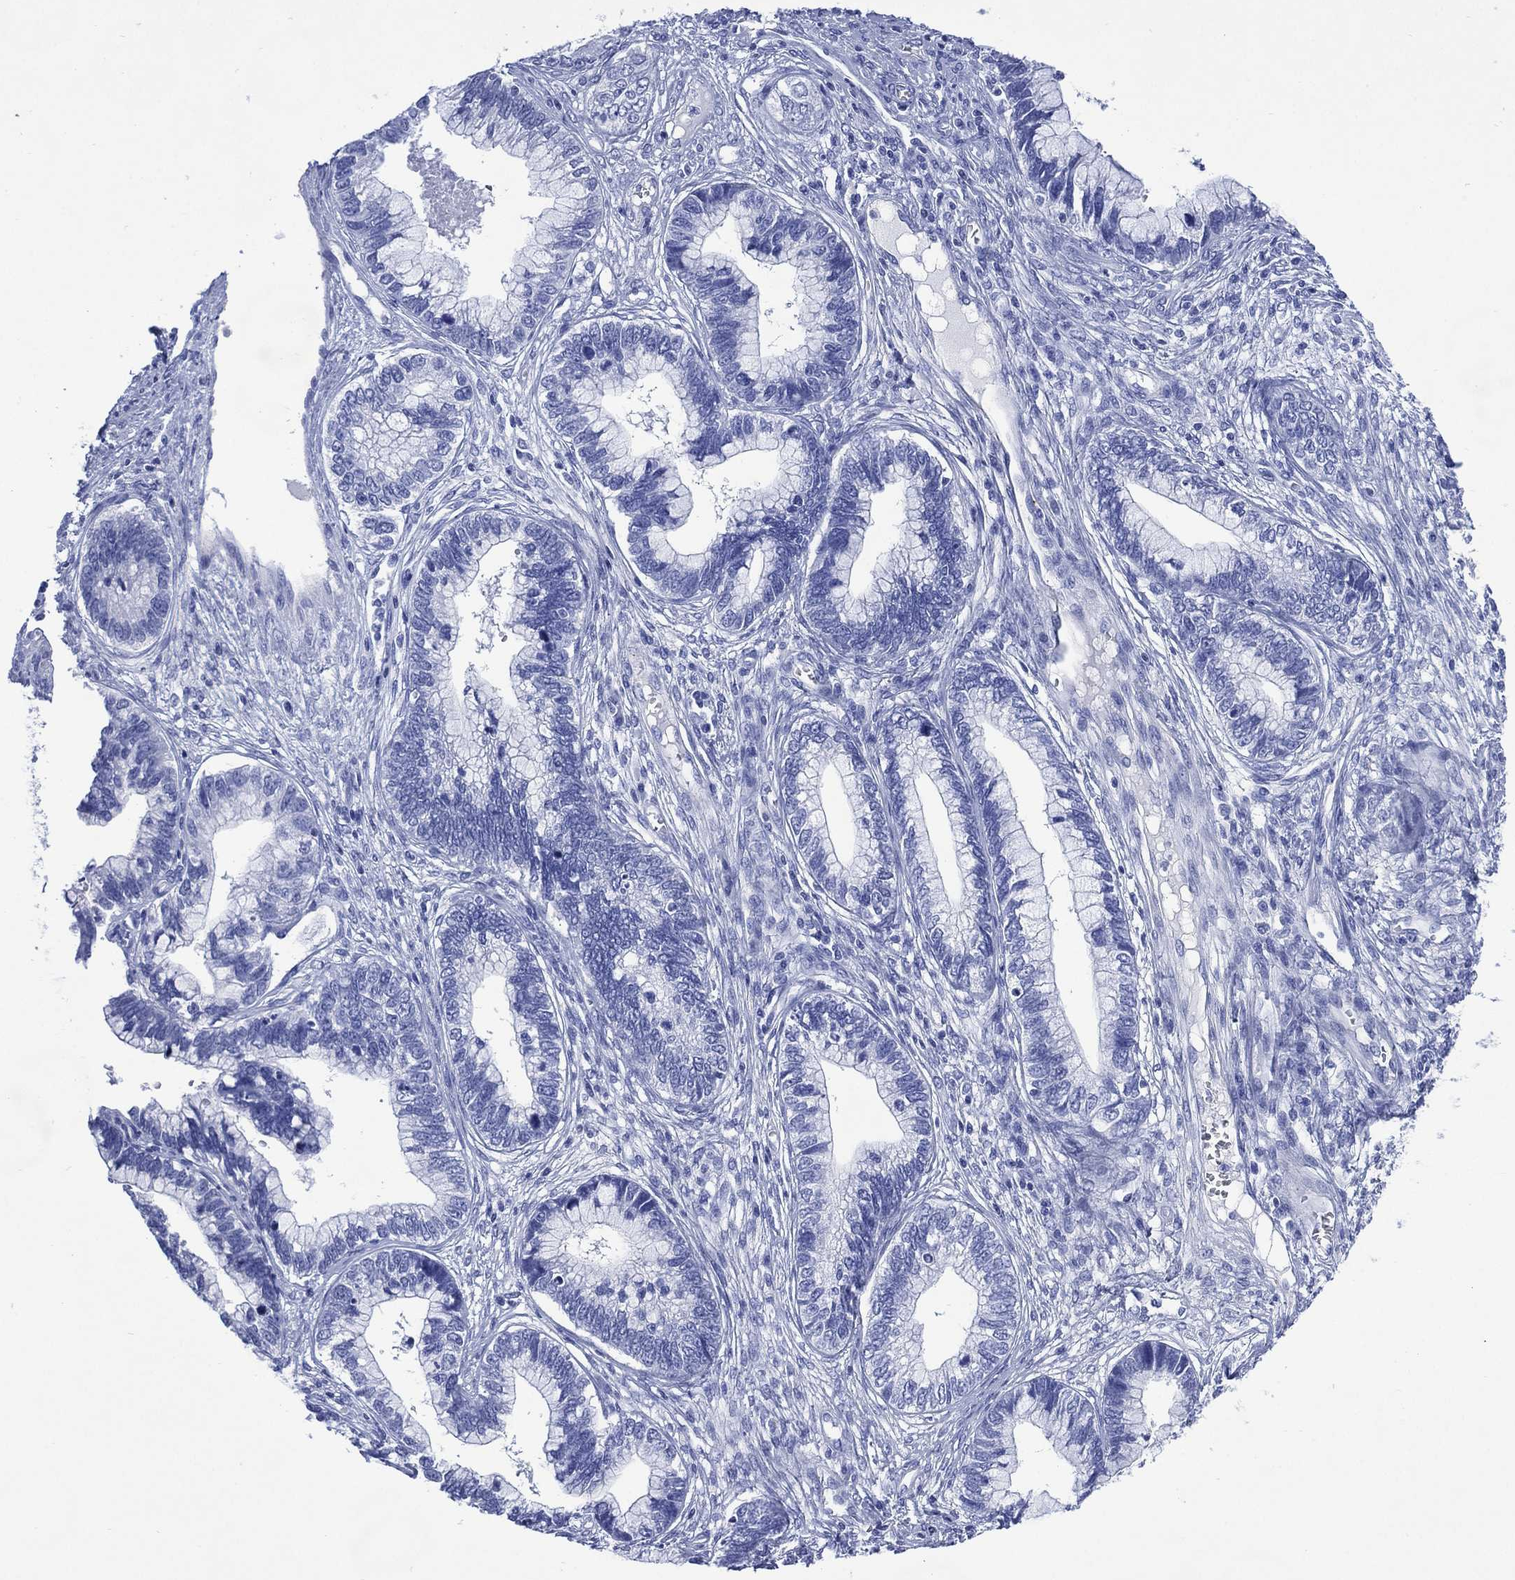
{"staining": {"intensity": "negative", "quantity": "none", "location": "none"}, "tissue": "cervical cancer", "cell_type": "Tumor cells", "image_type": "cancer", "snomed": [{"axis": "morphology", "description": "Adenocarcinoma, NOS"}, {"axis": "topography", "description": "Cervix"}], "caption": "Tumor cells are negative for brown protein staining in cervical adenocarcinoma.", "gene": "SHCBP1L", "patient": {"sex": "female", "age": 44}}